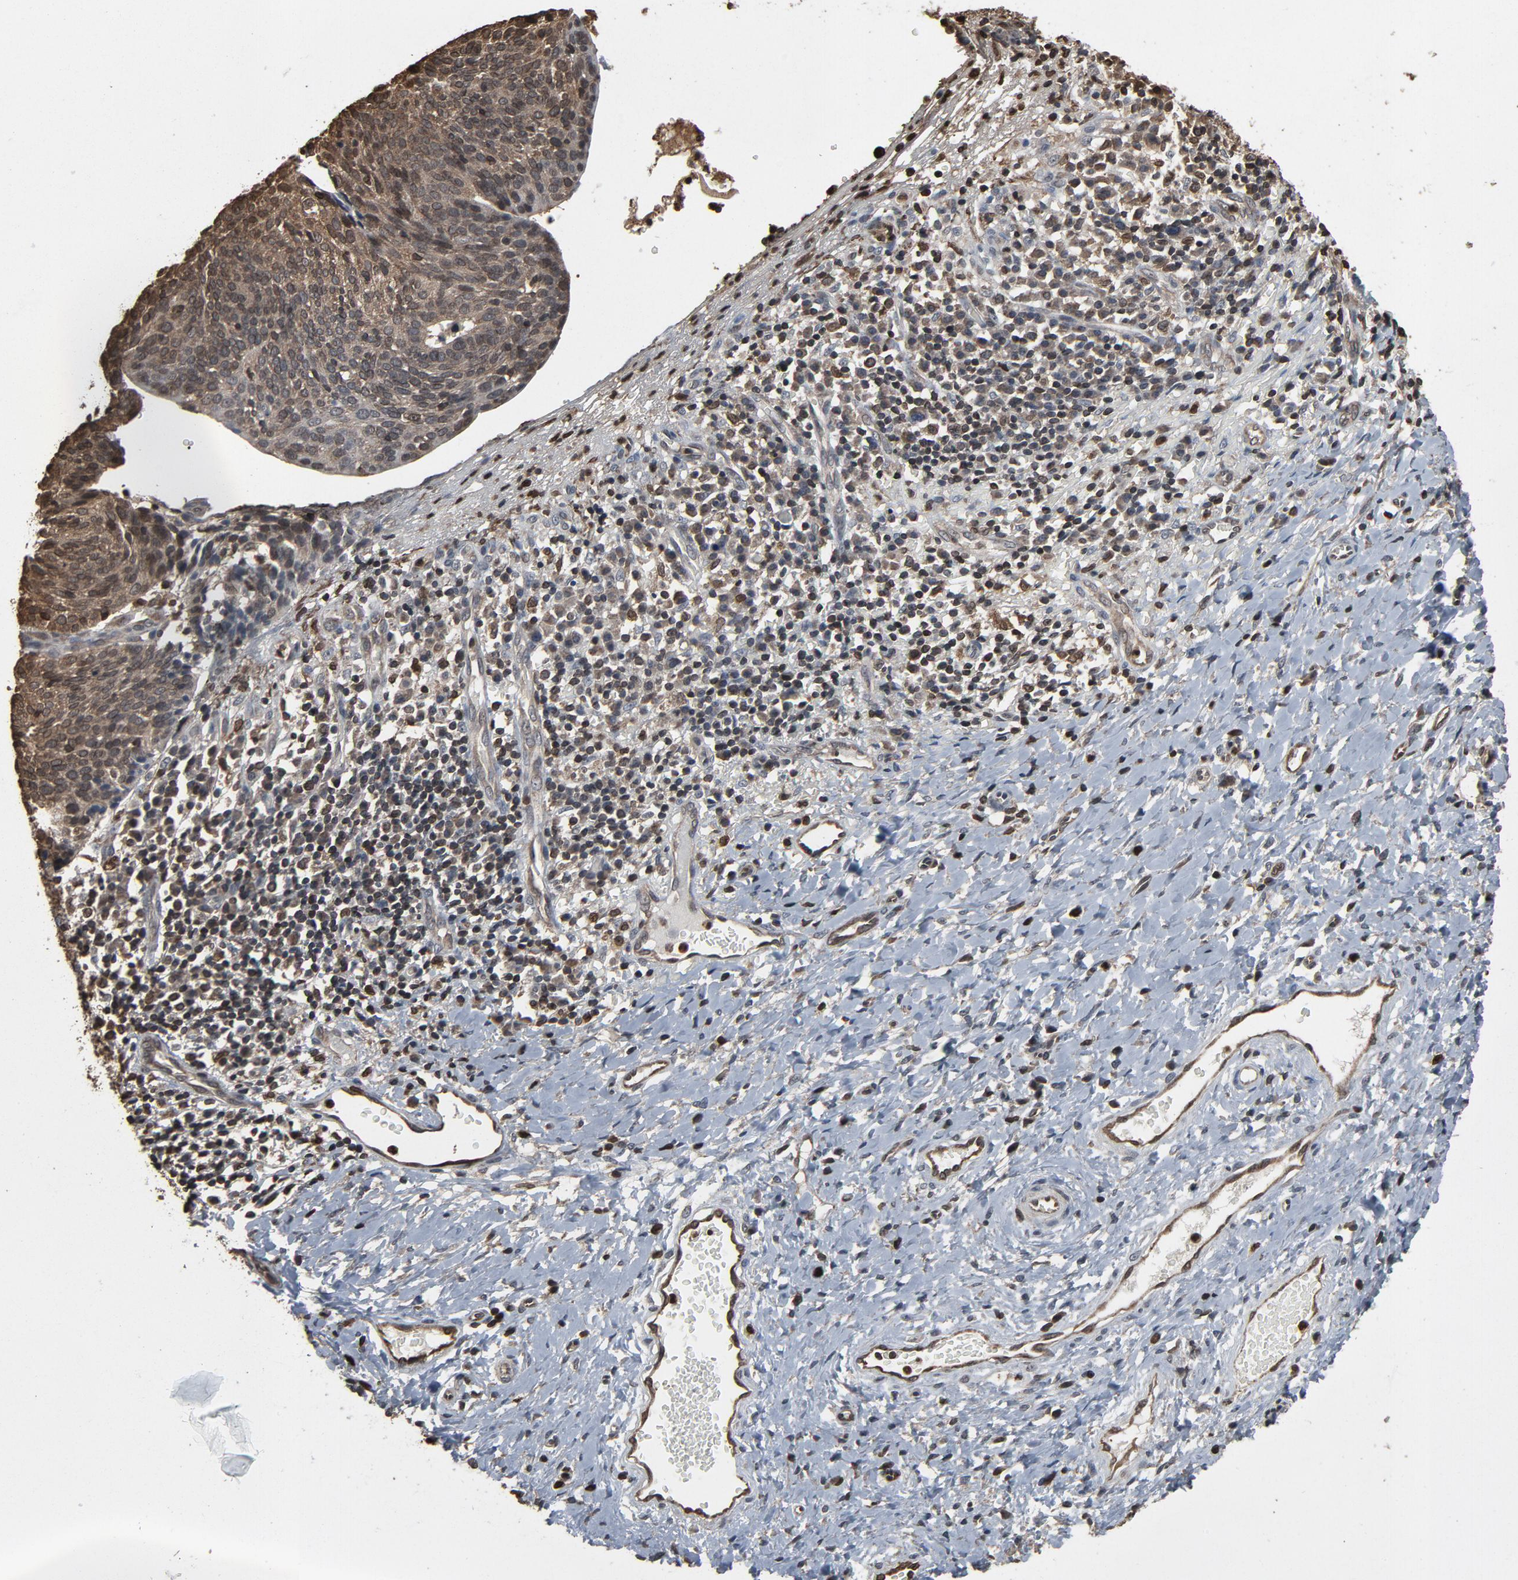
{"staining": {"intensity": "weak", "quantity": "<25%", "location": "cytoplasmic/membranous,nuclear"}, "tissue": "cervical cancer", "cell_type": "Tumor cells", "image_type": "cancer", "snomed": [{"axis": "morphology", "description": "Normal tissue, NOS"}, {"axis": "morphology", "description": "Squamous cell carcinoma, NOS"}, {"axis": "topography", "description": "Cervix"}], "caption": "The histopathology image shows no significant staining in tumor cells of cervical cancer.", "gene": "UBE2D1", "patient": {"sex": "female", "age": 39}}